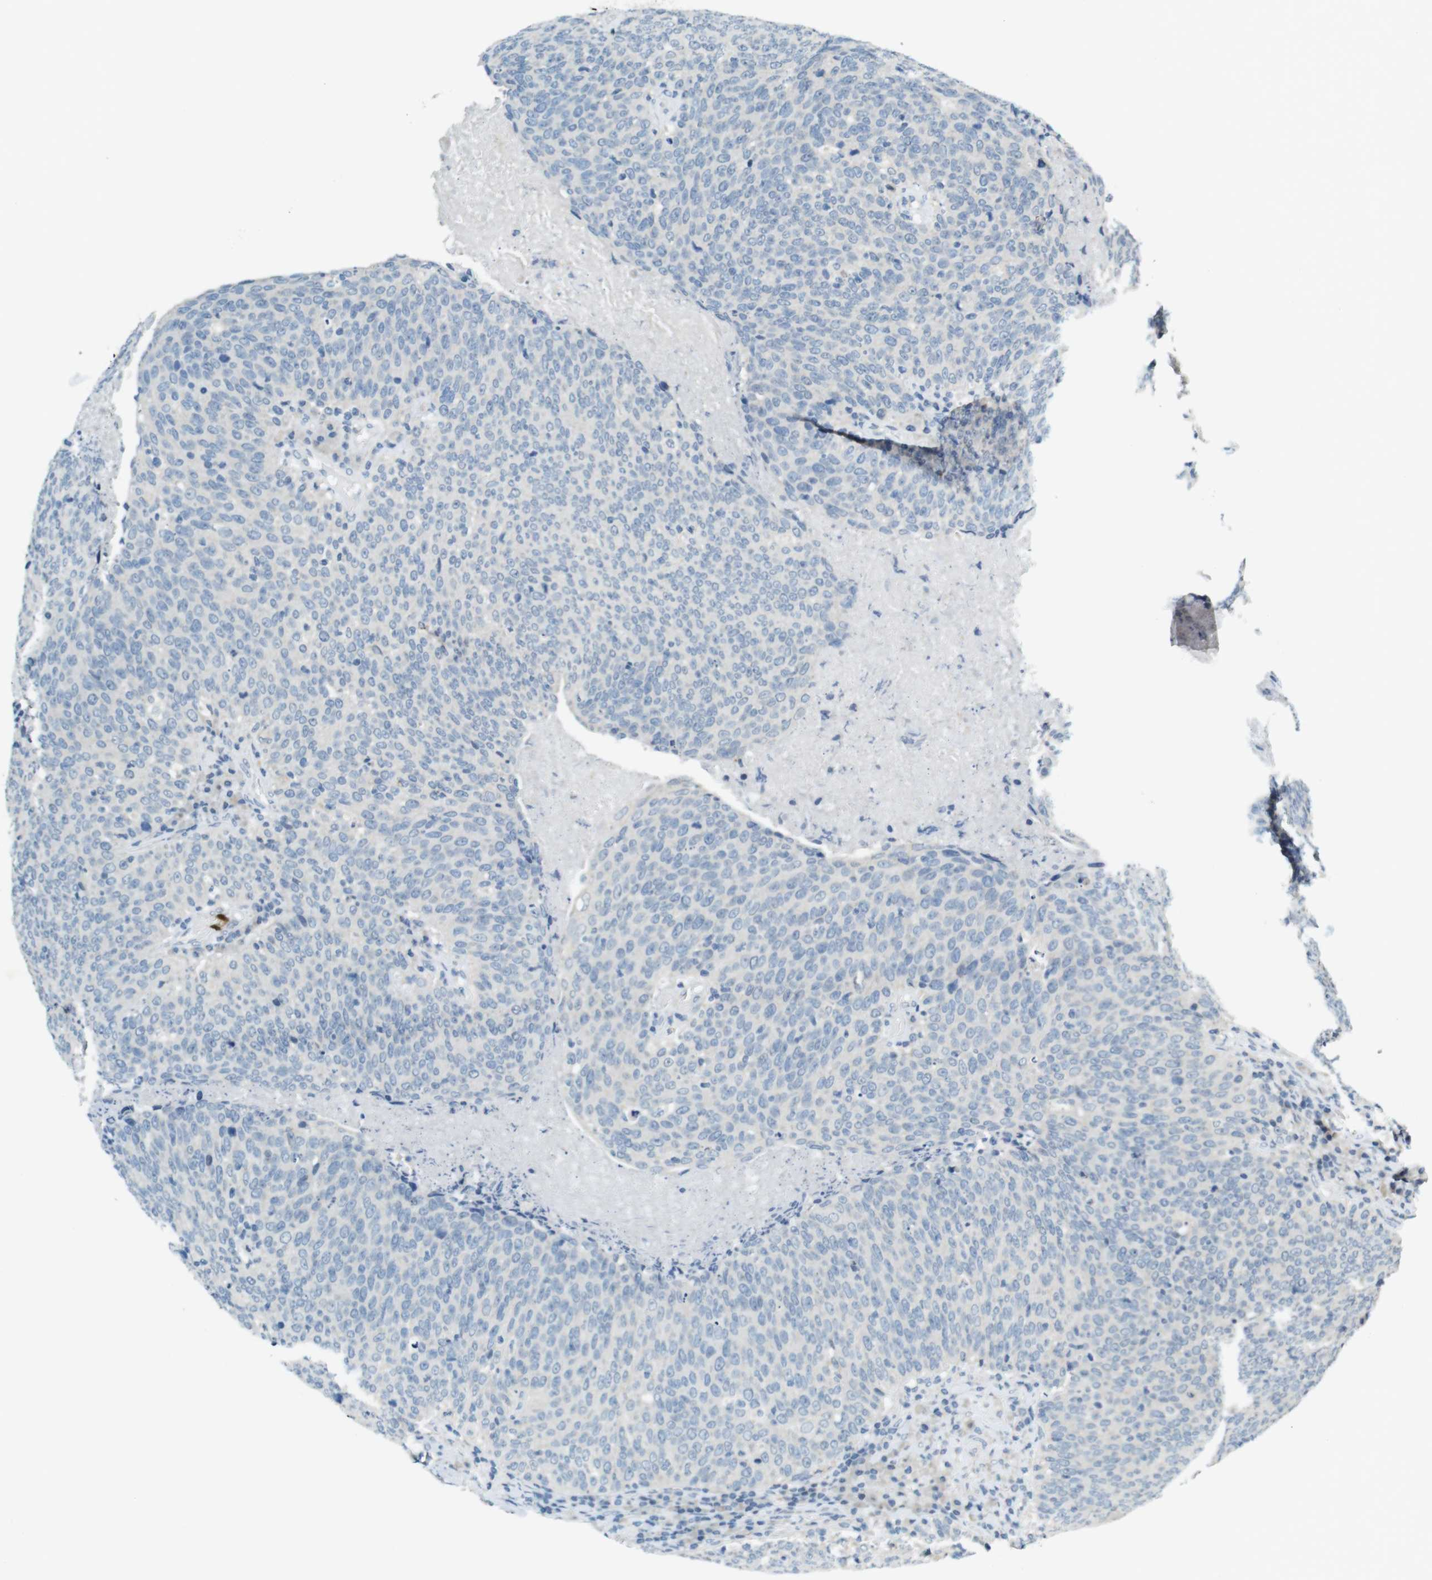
{"staining": {"intensity": "negative", "quantity": "none", "location": "none"}, "tissue": "head and neck cancer", "cell_type": "Tumor cells", "image_type": "cancer", "snomed": [{"axis": "morphology", "description": "Squamous cell carcinoma, NOS"}, {"axis": "morphology", "description": "Squamous cell carcinoma, metastatic, NOS"}, {"axis": "topography", "description": "Lymph node"}, {"axis": "topography", "description": "Head-Neck"}], "caption": "Image shows no protein staining in tumor cells of squamous cell carcinoma (head and neck) tissue.", "gene": "MUC5B", "patient": {"sex": "male", "age": 62}}